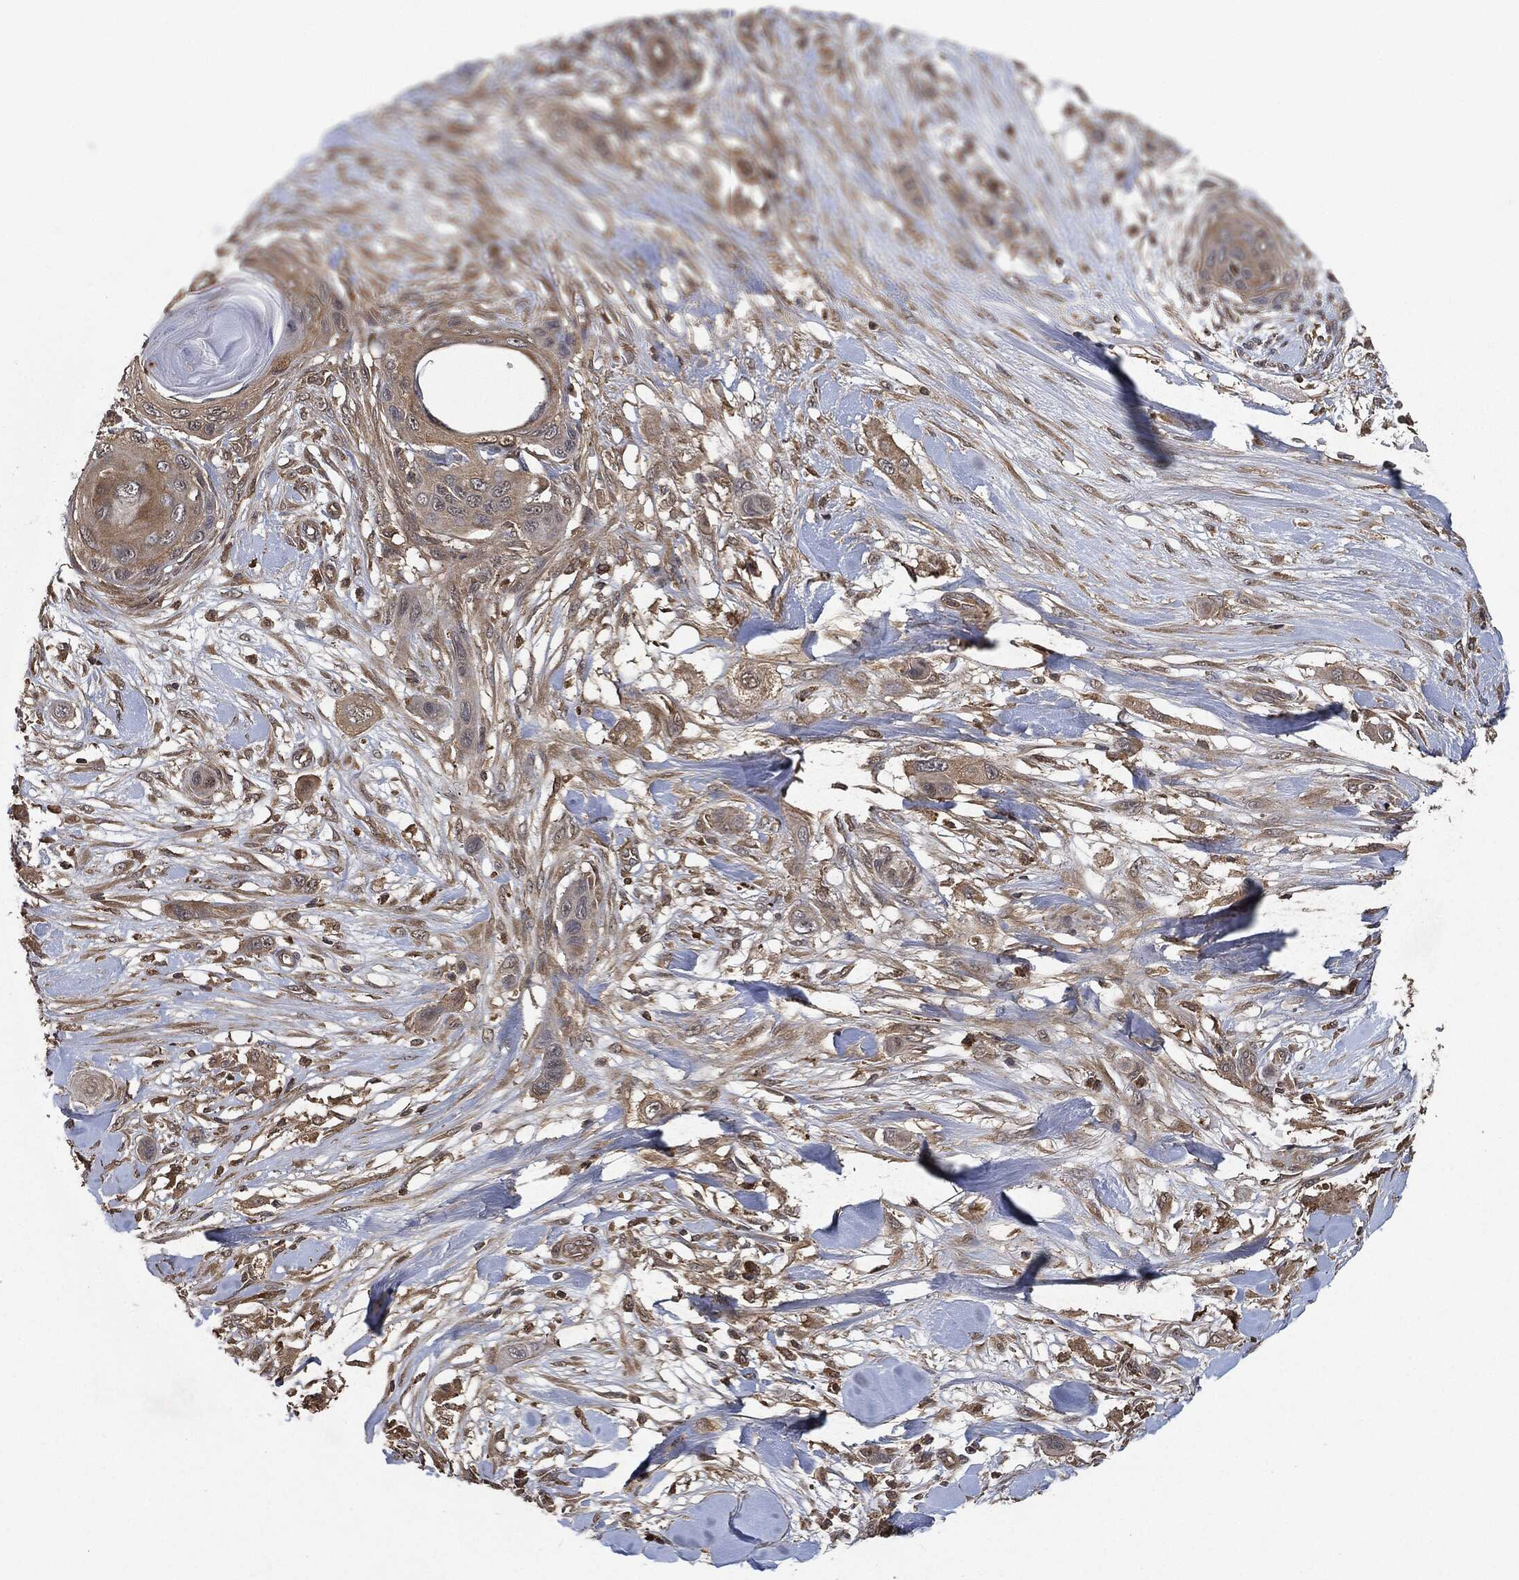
{"staining": {"intensity": "weak", "quantity": ">75%", "location": "cytoplasmic/membranous"}, "tissue": "skin cancer", "cell_type": "Tumor cells", "image_type": "cancer", "snomed": [{"axis": "morphology", "description": "Squamous cell carcinoma, NOS"}, {"axis": "topography", "description": "Skin"}], "caption": "A brown stain shows weak cytoplasmic/membranous positivity of a protein in skin cancer (squamous cell carcinoma) tumor cells.", "gene": "BRAF", "patient": {"sex": "male", "age": 79}}